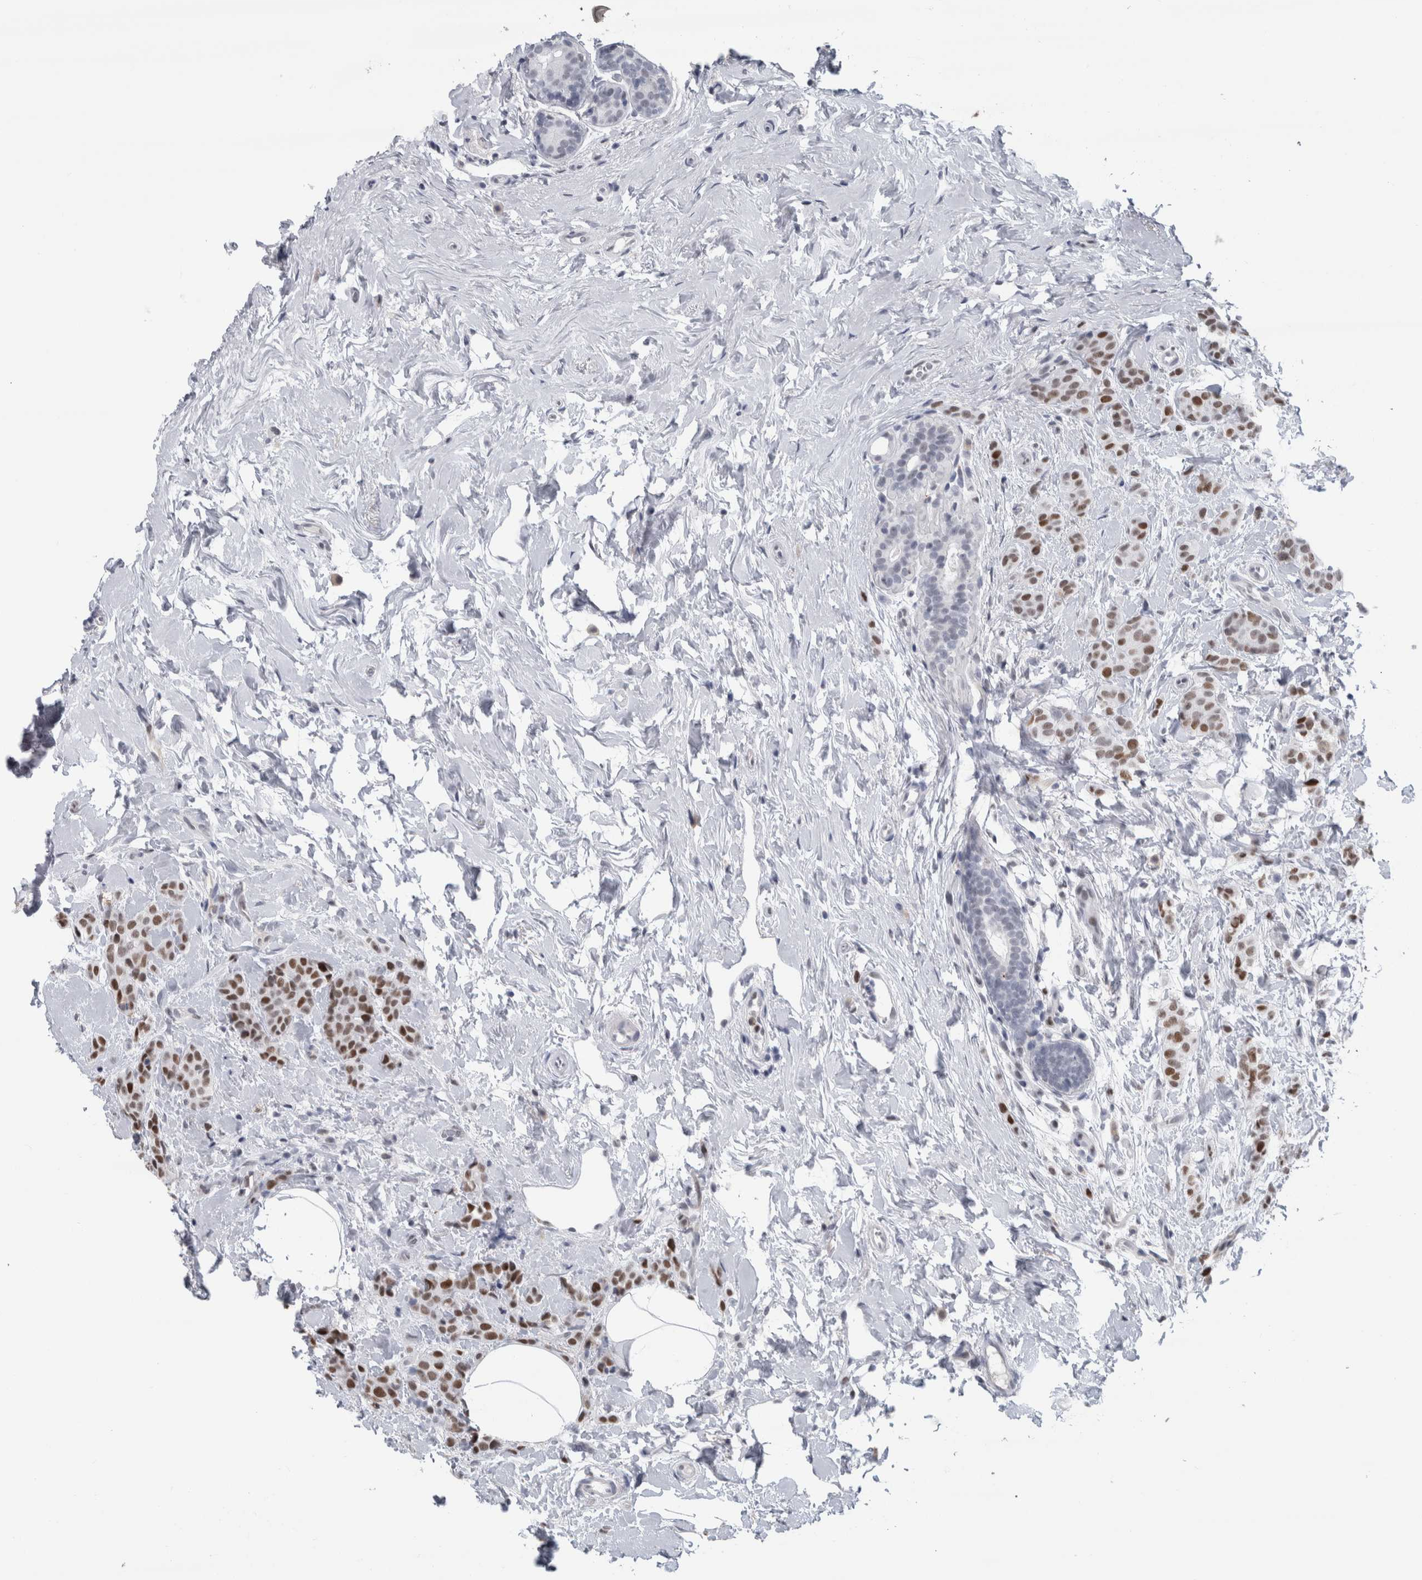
{"staining": {"intensity": "moderate", "quantity": "<25%", "location": "nuclear"}, "tissue": "breast cancer", "cell_type": "Tumor cells", "image_type": "cancer", "snomed": [{"axis": "morphology", "description": "Lobular carcinoma, in situ"}, {"axis": "morphology", "description": "Lobular carcinoma"}, {"axis": "topography", "description": "Breast"}], "caption": "The micrograph exhibits immunohistochemical staining of breast lobular carcinoma in situ. There is moderate nuclear expression is seen in approximately <25% of tumor cells.", "gene": "POLD2", "patient": {"sex": "female", "age": 41}}